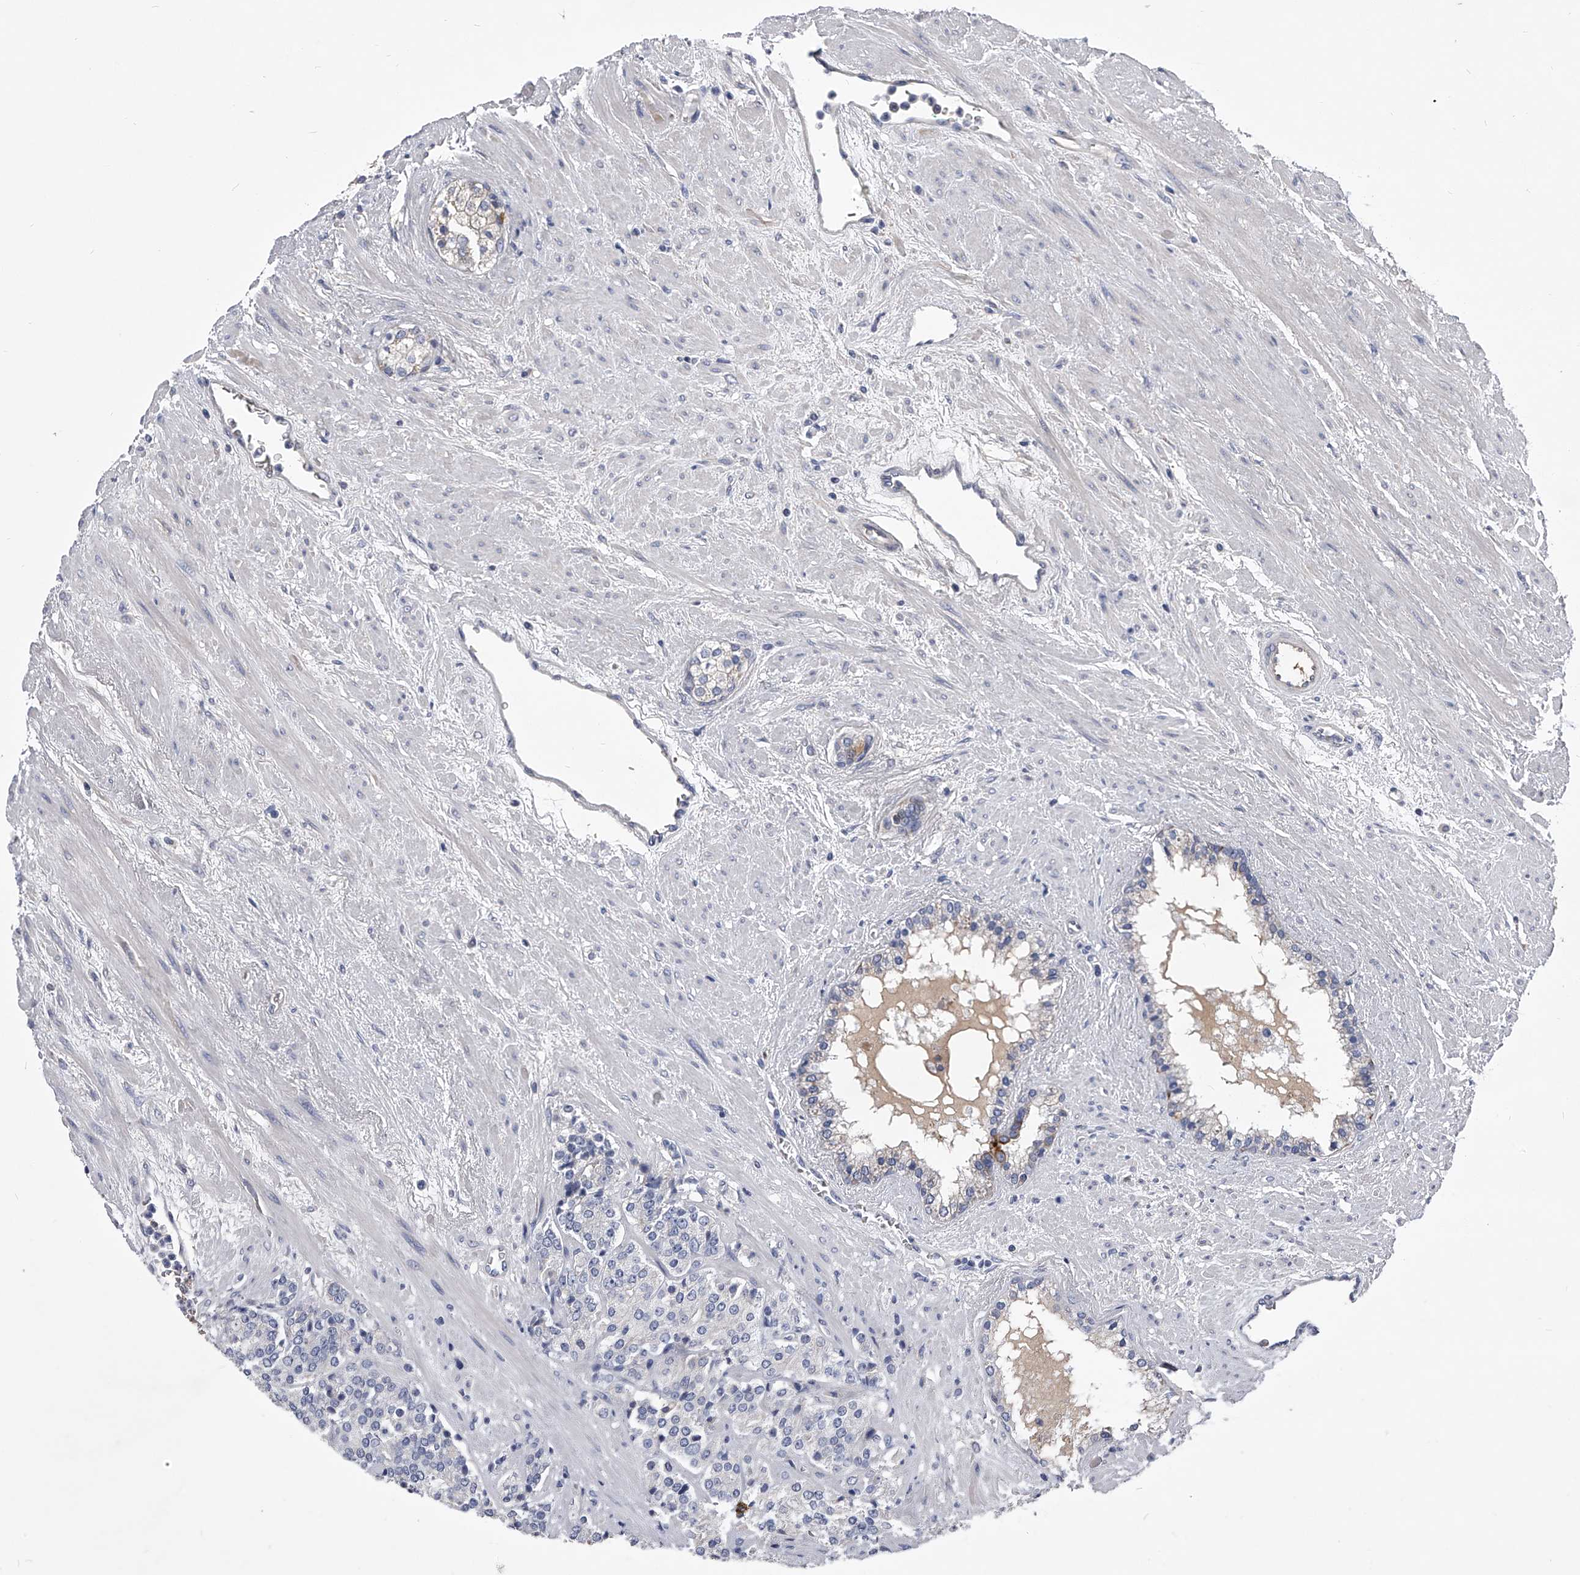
{"staining": {"intensity": "negative", "quantity": "none", "location": "none"}, "tissue": "prostate cancer", "cell_type": "Tumor cells", "image_type": "cancer", "snomed": [{"axis": "morphology", "description": "Adenocarcinoma, High grade"}, {"axis": "topography", "description": "Prostate"}], "caption": "Tumor cells show no significant expression in adenocarcinoma (high-grade) (prostate). The staining is performed using DAB brown chromogen with nuclei counter-stained in using hematoxylin.", "gene": "MDN1", "patient": {"sex": "male", "age": 71}}